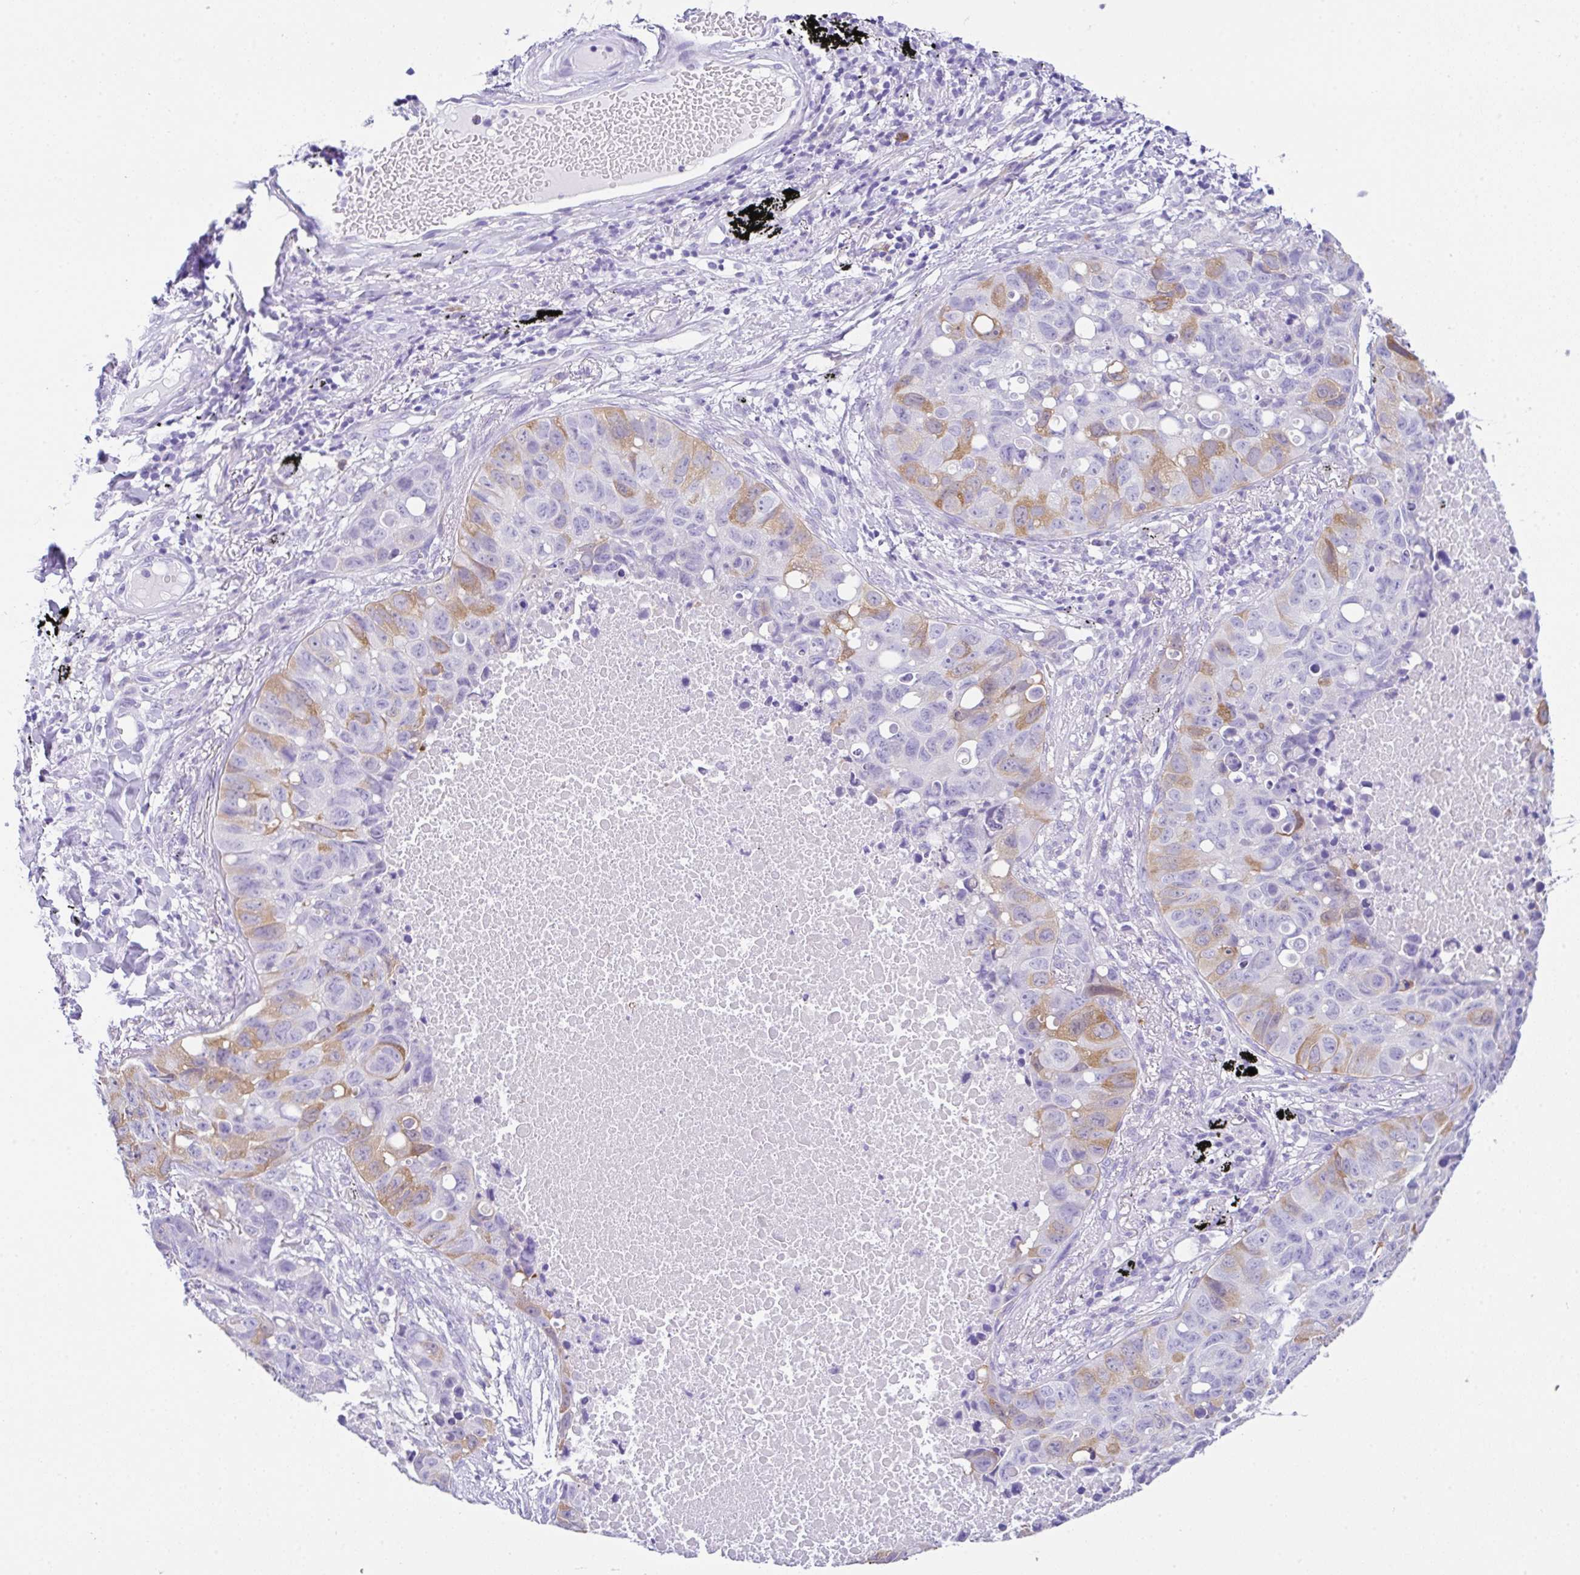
{"staining": {"intensity": "moderate", "quantity": "<25%", "location": "cytoplasmic/membranous"}, "tissue": "lung cancer", "cell_type": "Tumor cells", "image_type": "cancer", "snomed": [{"axis": "morphology", "description": "Squamous cell carcinoma, NOS"}, {"axis": "topography", "description": "Lung"}], "caption": "Immunohistochemistry (IHC) (DAB) staining of human lung cancer exhibits moderate cytoplasmic/membranous protein staining in about <25% of tumor cells.", "gene": "RRM2", "patient": {"sex": "male", "age": 60}}